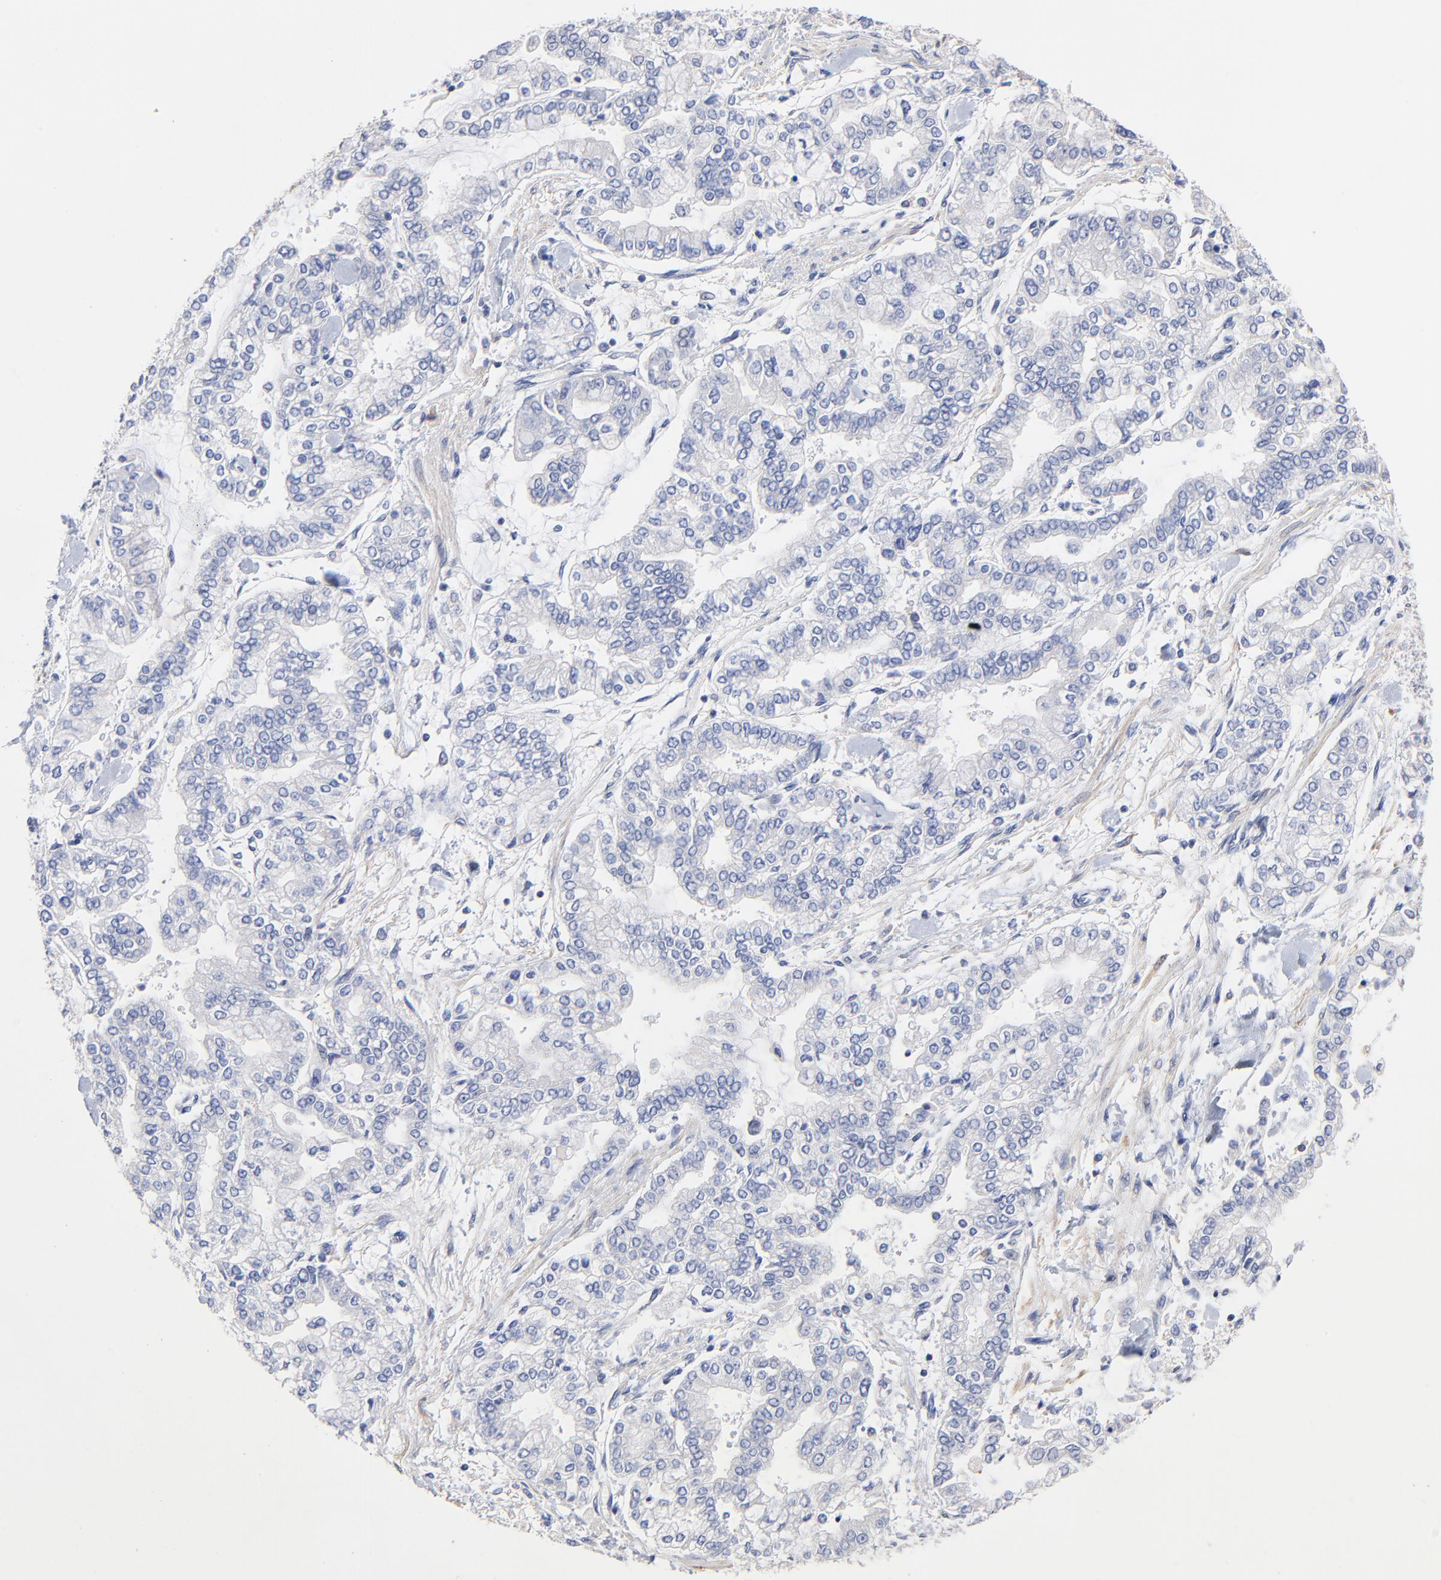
{"staining": {"intensity": "negative", "quantity": "none", "location": "none"}, "tissue": "stomach cancer", "cell_type": "Tumor cells", "image_type": "cancer", "snomed": [{"axis": "morphology", "description": "Normal tissue, NOS"}, {"axis": "morphology", "description": "Adenocarcinoma, NOS"}, {"axis": "topography", "description": "Stomach, upper"}, {"axis": "topography", "description": "Stomach"}], "caption": "Human stomach adenocarcinoma stained for a protein using IHC reveals no staining in tumor cells.", "gene": "TWNK", "patient": {"sex": "male", "age": 76}}